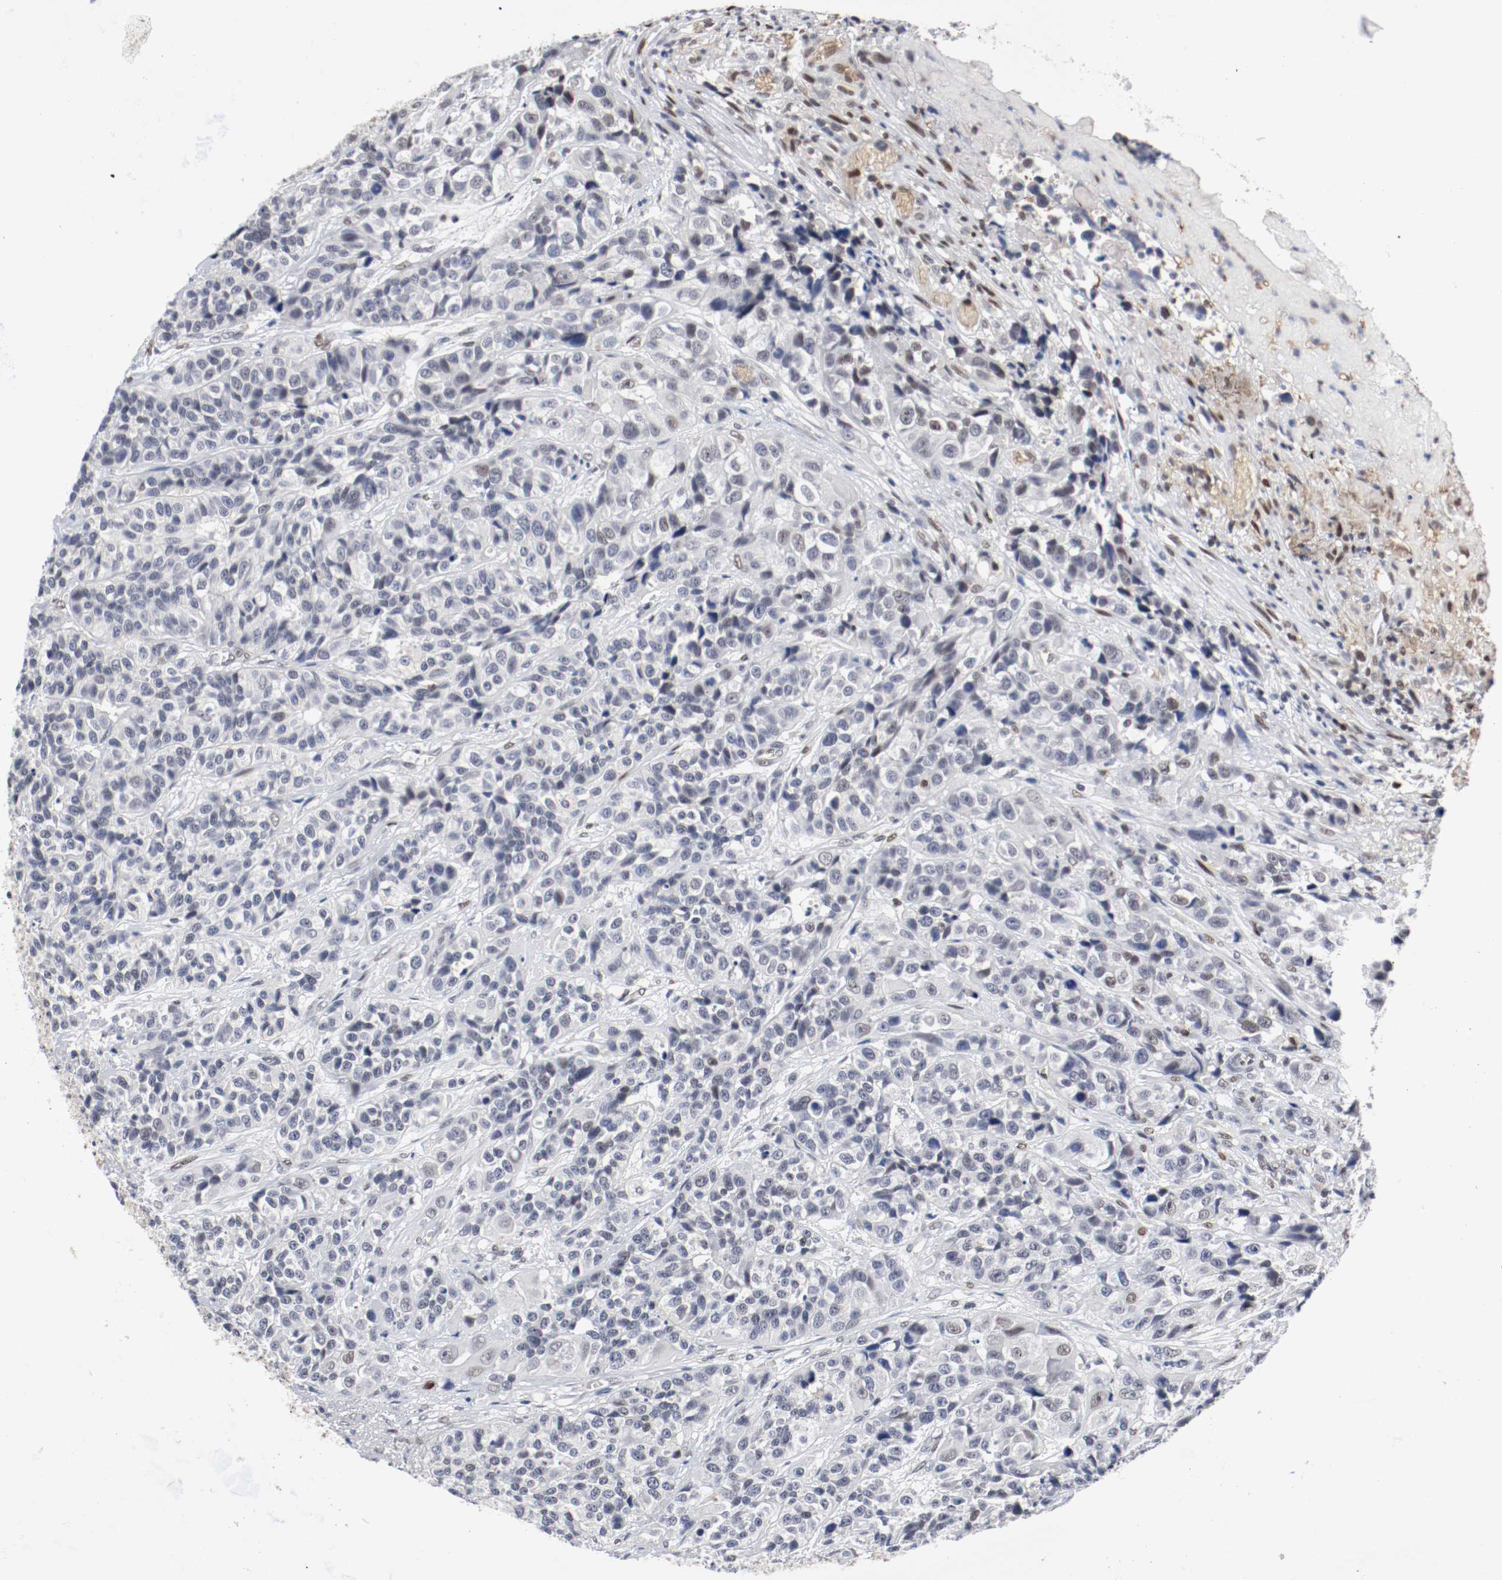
{"staining": {"intensity": "negative", "quantity": "none", "location": "none"}, "tissue": "urothelial cancer", "cell_type": "Tumor cells", "image_type": "cancer", "snomed": [{"axis": "morphology", "description": "Urothelial carcinoma, High grade"}, {"axis": "topography", "description": "Urinary bladder"}], "caption": "Urothelial cancer was stained to show a protein in brown. There is no significant staining in tumor cells.", "gene": "JUND", "patient": {"sex": "female", "age": 81}}